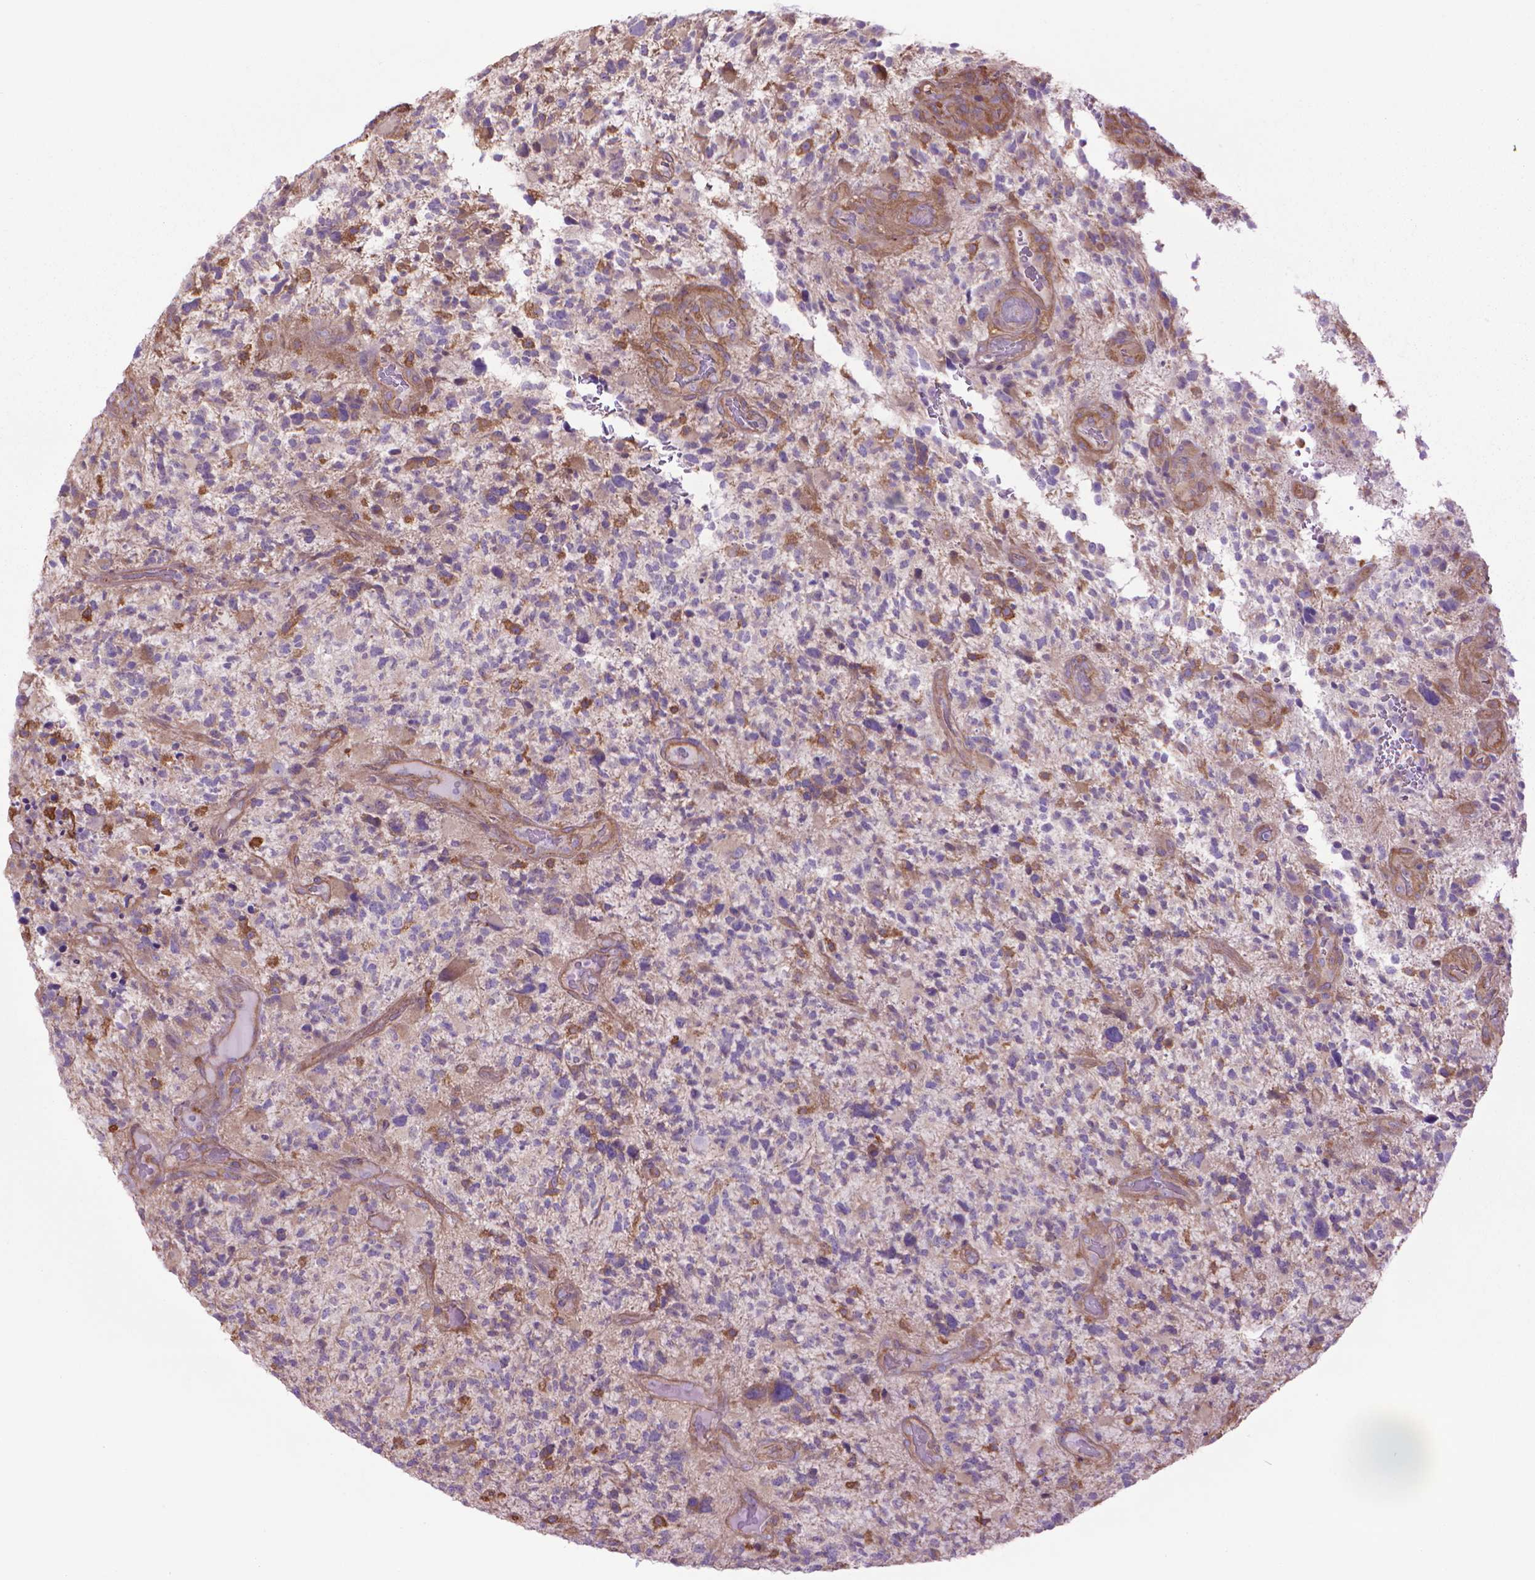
{"staining": {"intensity": "negative", "quantity": "none", "location": "none"}, "tissue": "glioma", "cell_type": "Tumor cells", "image_type": "cancer", "snomed": [{"axis": "morphology", "description": "Glioma, malignant, High grade"}, {"axis": "topography", "description": "Brain"}], "caption": "This photomicrograph is of malignant high-grade glioma stained with immunohistochemistry to label a protein in brown with the nuclei are counter-stained blue. There is no positivity in tumor cells. (DAB (3,3'-diaminobenzidine) immunohistochemistry (IHC) visualized using brightfield microscopy, high magnification).", "gene": "CORO1B", "patient": {"sex": "female", "age": 71}}